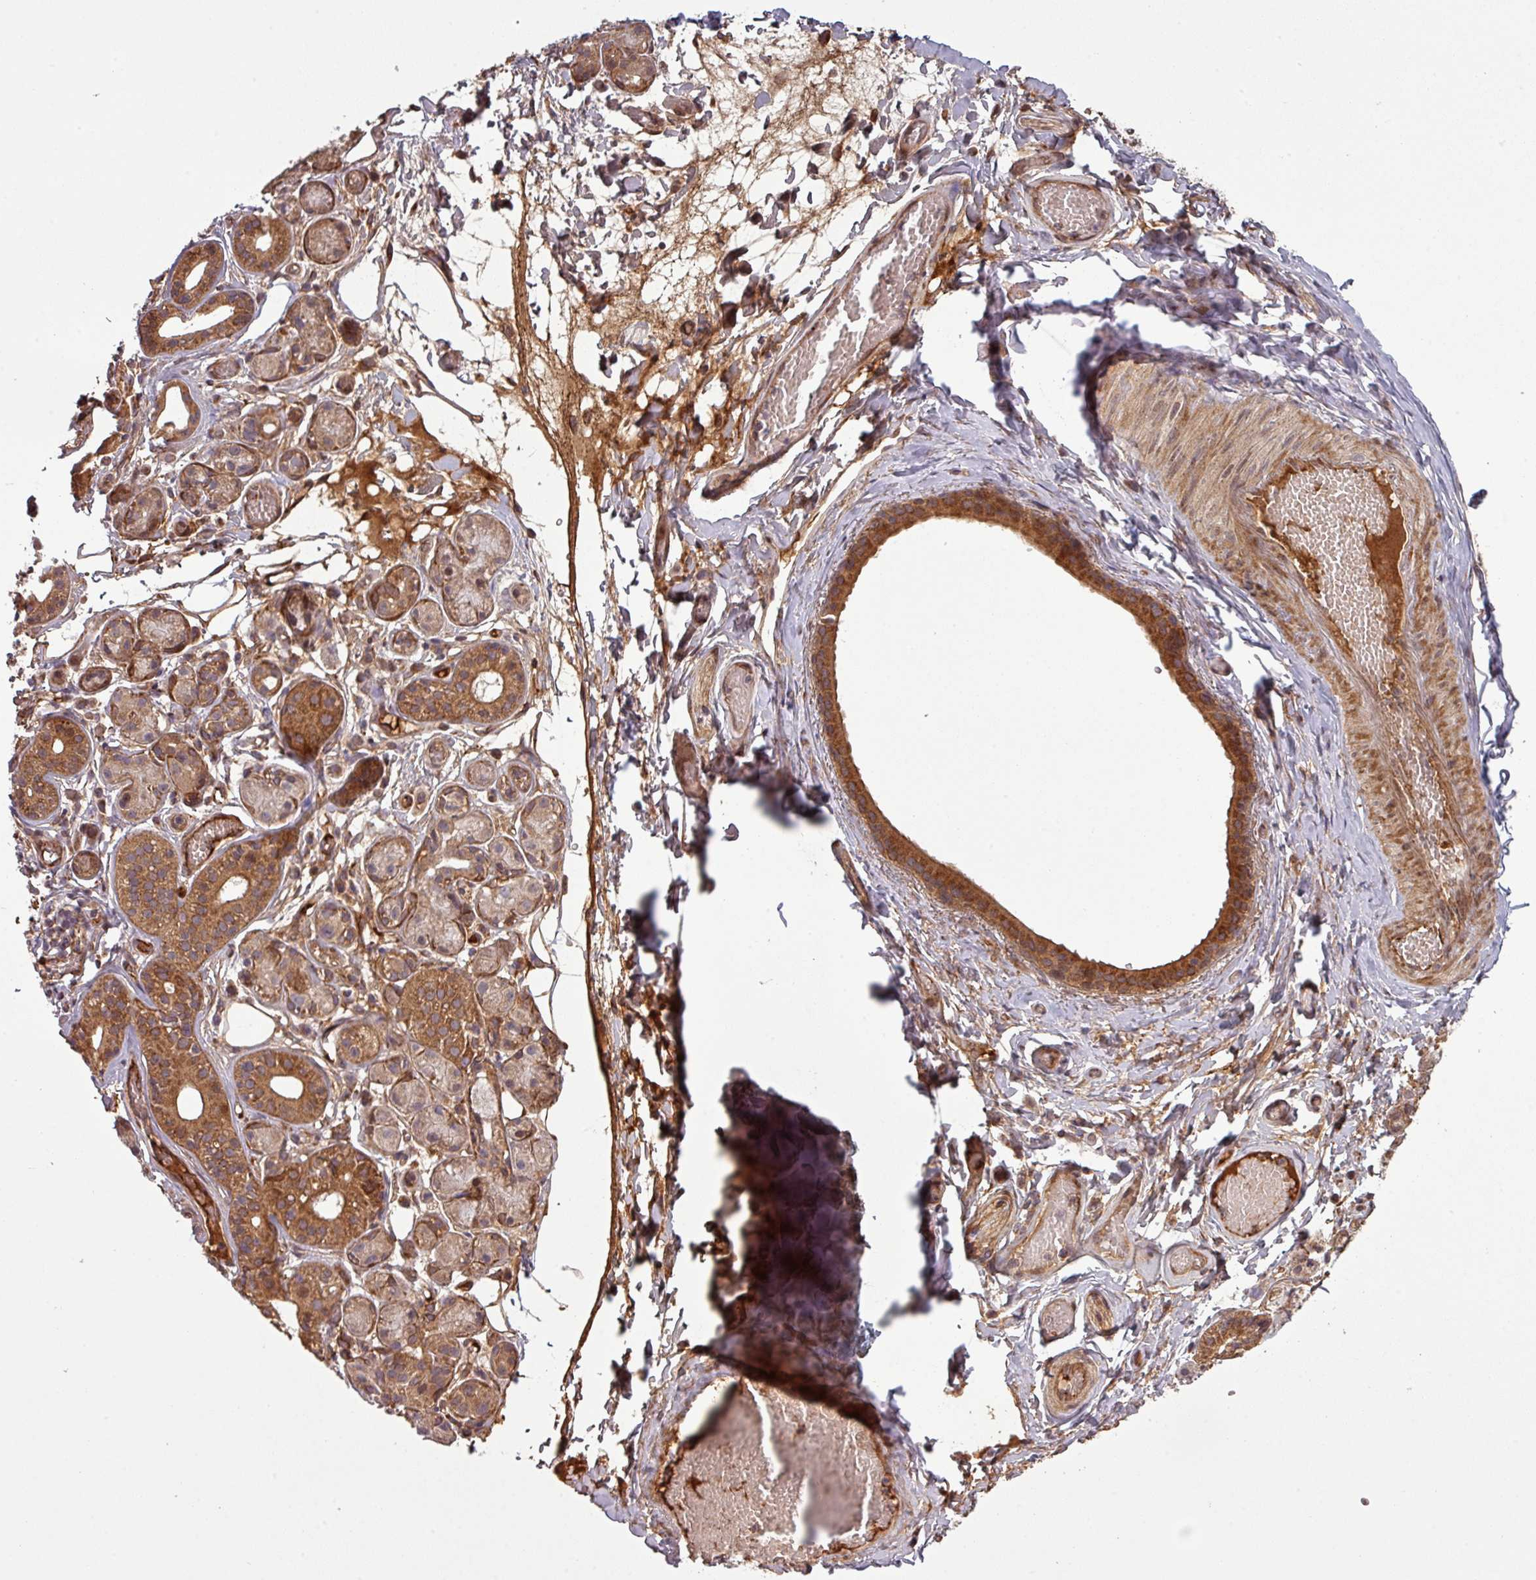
{"staining": {"intensity": "moderate", "quantity": ">75%", "location": "cytoplasmic/membranous"}, "tissue": "salivary gland", "cell_type": "Glandular cells", "image_type": "normal", "snomed": [{"axis": "morphology", "description": "Normal tissue, NOS"}, {"axis": "topography", "description": "Salivary gland"}], "caption": "An image showing moderate cytoplasmic/membranous staining in about >75% of glandular cells in benign salivary gland, as visualized by brown immunohistochemical staining.", "gene": "SNRNP25", "patient": {"sex": "male", "age": 82}}